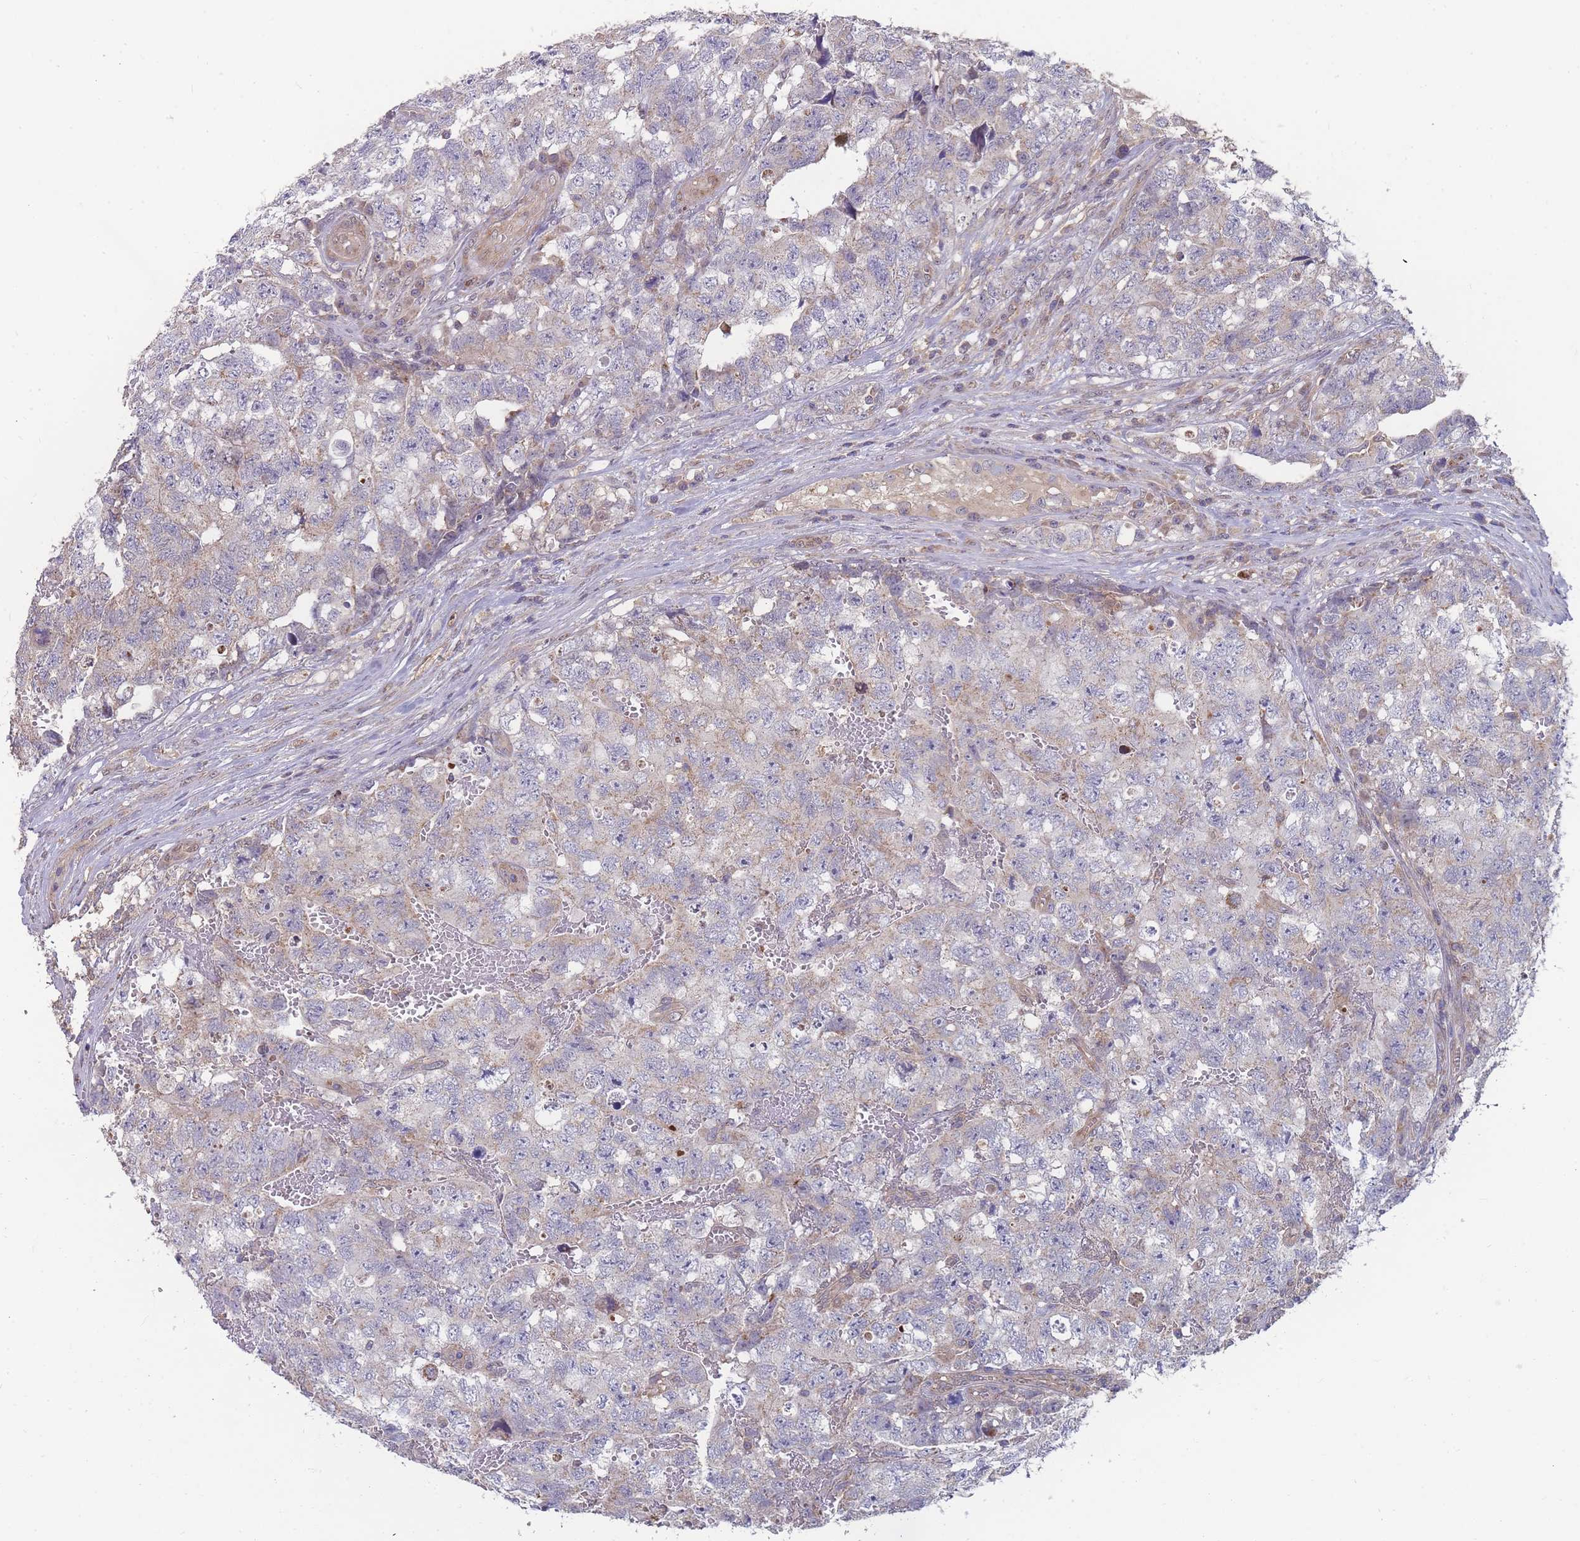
{"staining": {"intensity": "weak", "quantity": "<25%", "location": "cytoplasmic/membranous"}, "tissue": "testis cancer", "cell_type": "Tumor cells", "image_type": "cancer", "snomed": [{"axis": "morphology", "description": "Carcinoma, Embryonal, NOS"}, {"axis": "topography", "description": "Testis"}], "caption": "Immunohistochemistry (IHC) micrograph of neoplastic tissue: human testis embryonal carcinoma stained with DAB (3,3'-diaminobenzidine) displays no significant protein staining in tumor cells.", "gene": "SLC35B4", "patient": {"sex": "male", "age": 31}}